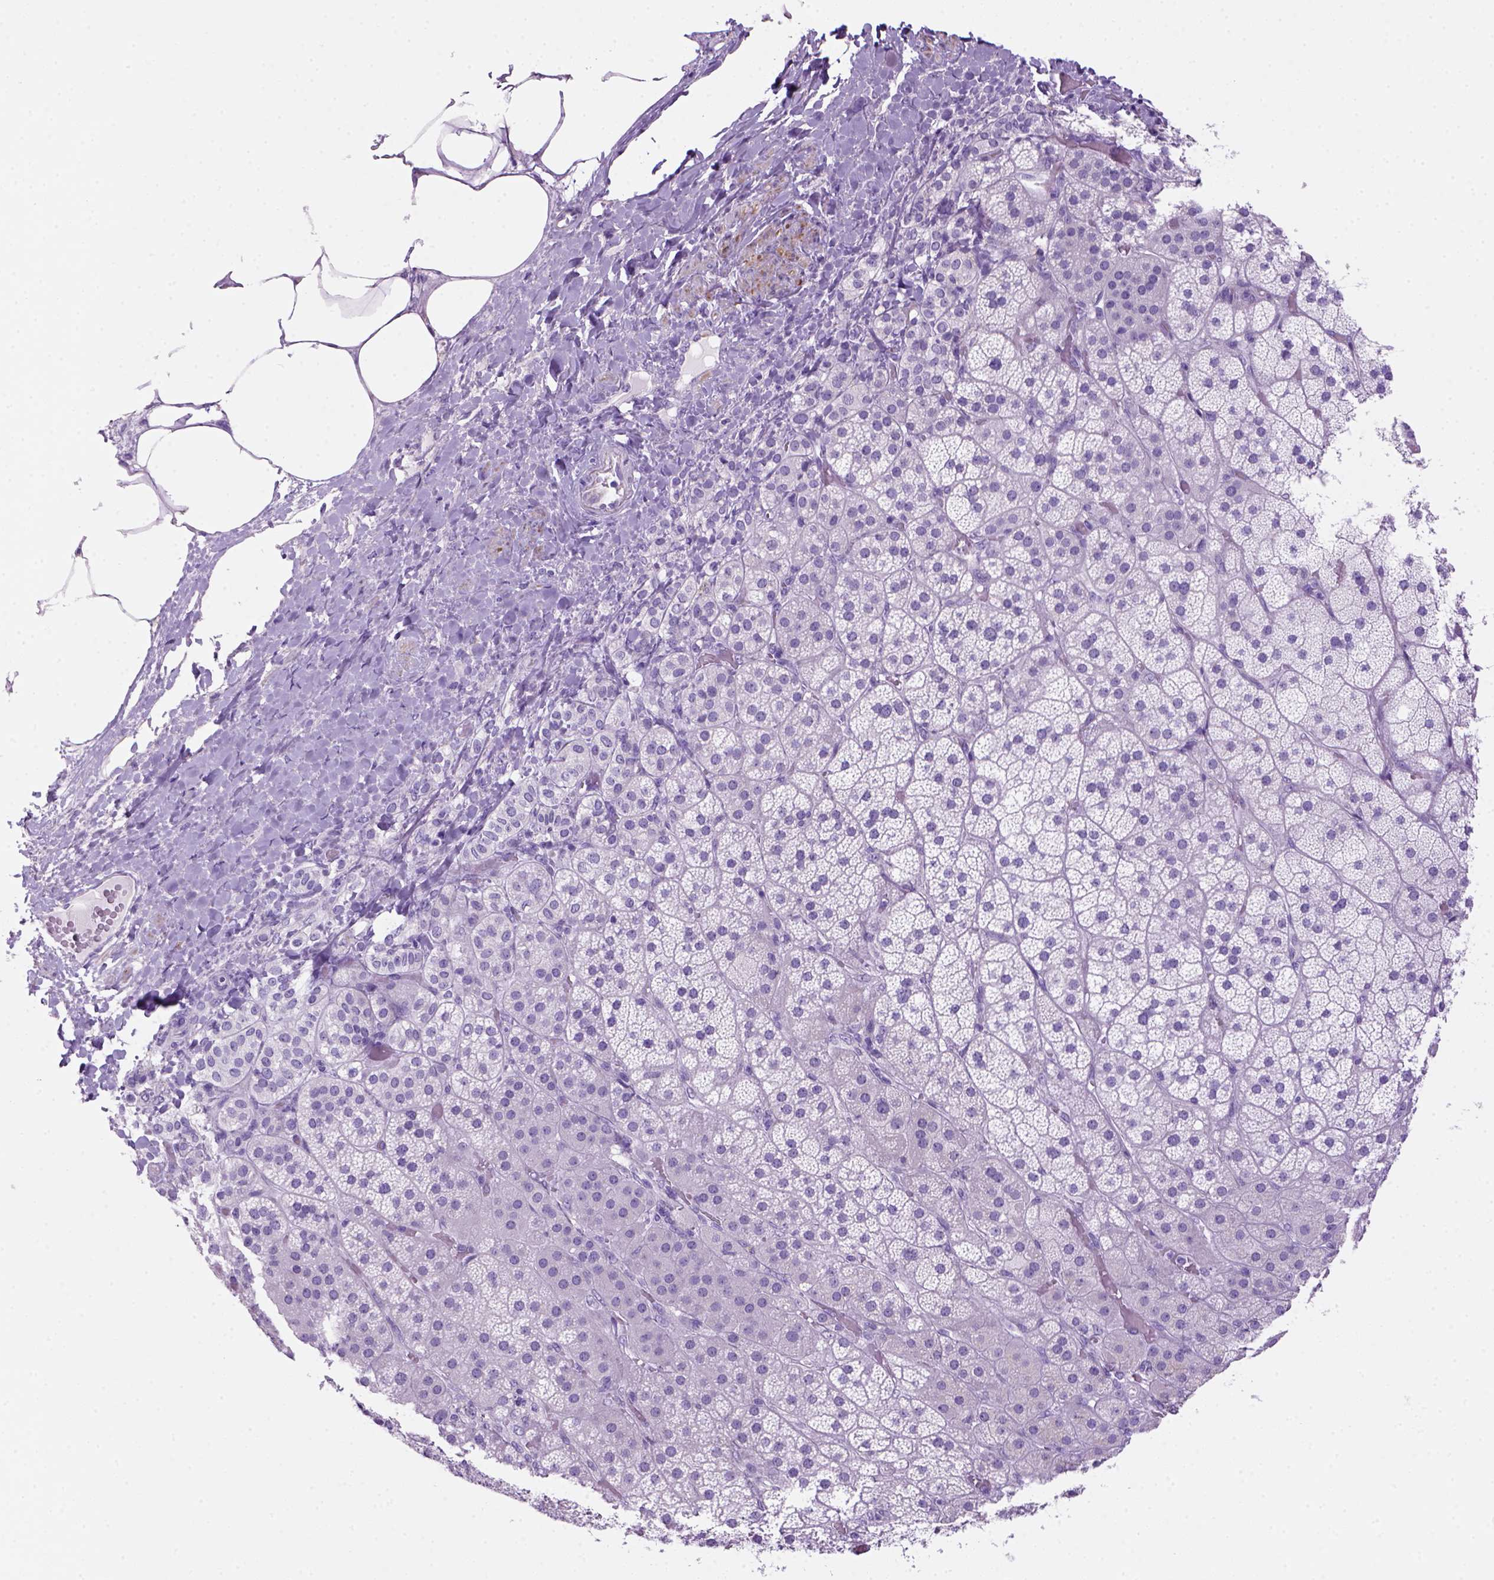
{"staining": {"intensity": "negative", "quantity": "none", "location": "none"}, "tissue": "adrenal gland", "cell_type": "Glandular cells", "image_type": "normal", "snomed": [{"axis": "morphology", "description": "Normal tissue, NOS"}, {"axis": "topography", "description": "Adrenal gland"}], "caption": "An immunohistochemistry photomicrograph of benign adrenal gland is shown. There is no staining in glandular cells of adrenal gland. (IHC, brightfield microscopy, high magnification).", "gene": "ARHGEF33", "patient": {"sex": "male", "age": 57}}